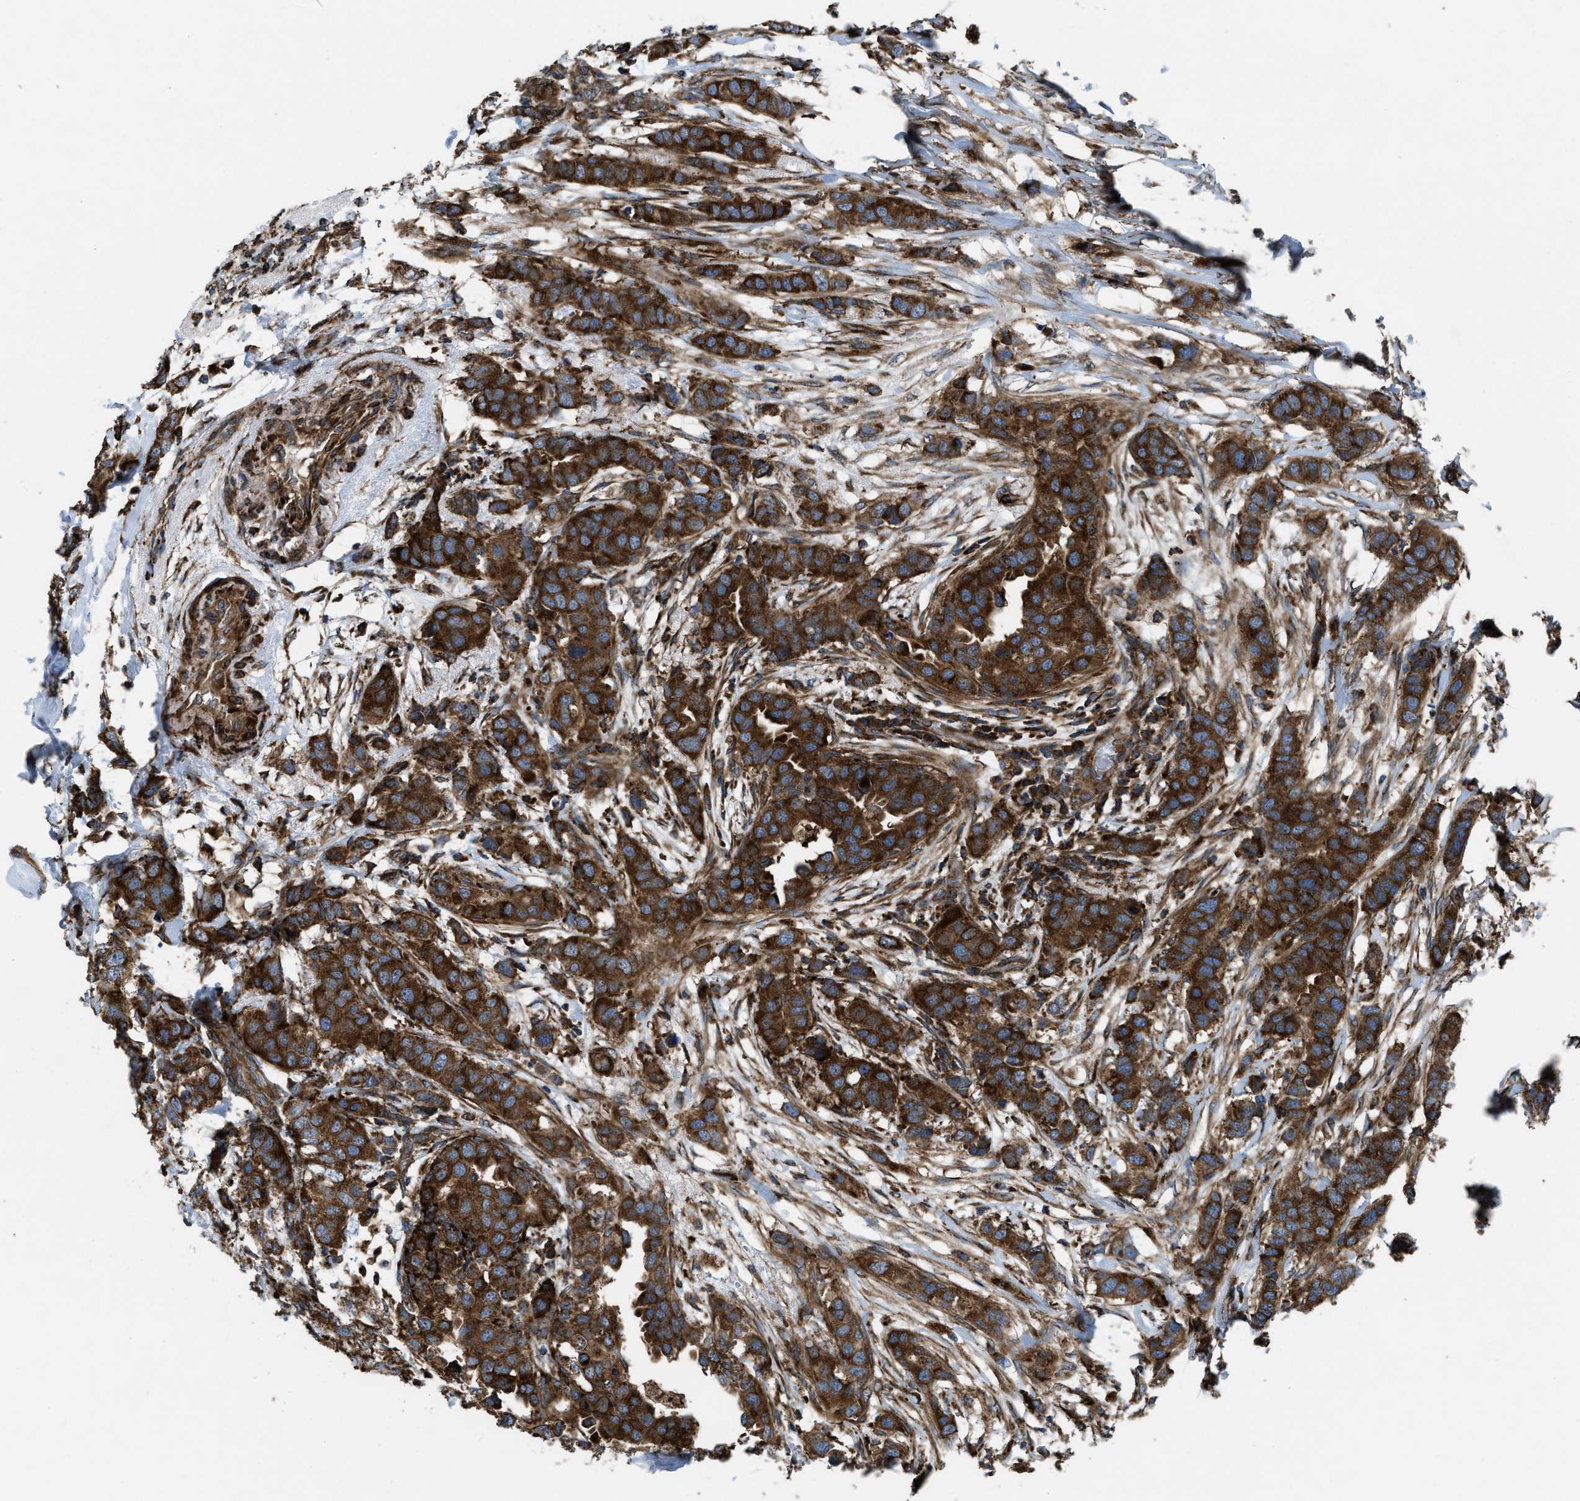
{"staining": {"intensity": "strong", "quantity": ">75%", "location": "cytoplasmic/membranous"}, "tissue": "breast cancer", "cell_type": "Tumor cells", "image_type": "cancer", "snomed": [{"axis": "morphology", "description": "Duct carcinoma"}, {"axis": "topography", "description": "Breast"}], "caption": "DAB (3,3'-diaminobenzidine) immunohistochemical staining of human breast cancer (invasive ductal carcinoma) shows strong cytoplasmic/membranous protein positivity in approximately >75% of tumor cells.", "gene": "PER3", "patient": {"sex": "female", "age": 50}}